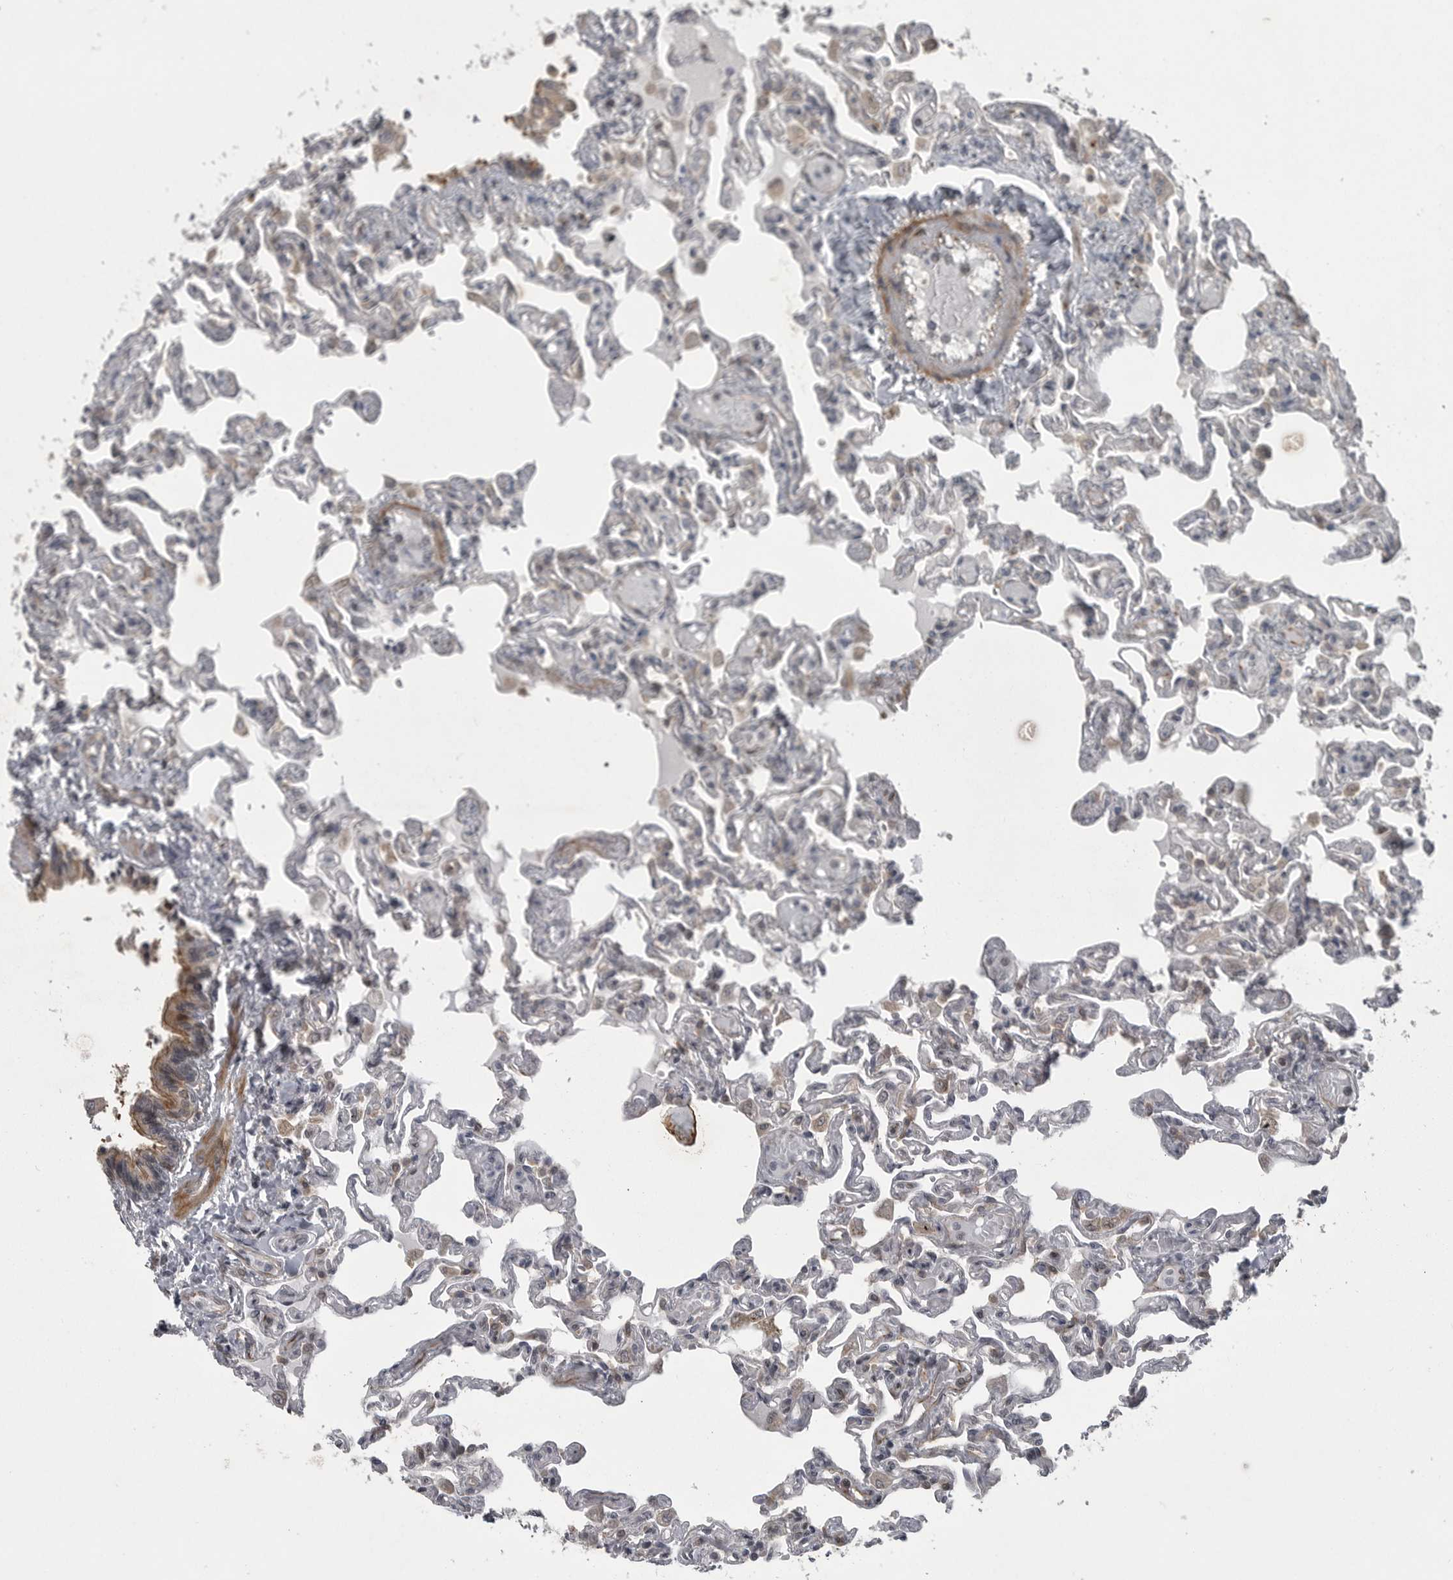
{"staining": {"intensity": "weak", "quantity": "25%-75%", "location": "cytoplasmic/membranous"}, "tissue": "lung", "cell_type": "Alveolar cells", "image_type": "normal", "snomed": [{"axis": "morphology", "description": "Normal tissue, NOS"}, {"axis": "topography", "description": "Lung"}], "caption": "Protein staining shows weak cytoplasmic/membranous staining in about 25%-75% of alveolar cells in benign lung. (DAB (3,3'-diaminobenzidine) IHC, brown staining for protein, blue staining for nuclei).", "gene": "PPP1R9A", "patient": {"sex": "male", "age": 21}}